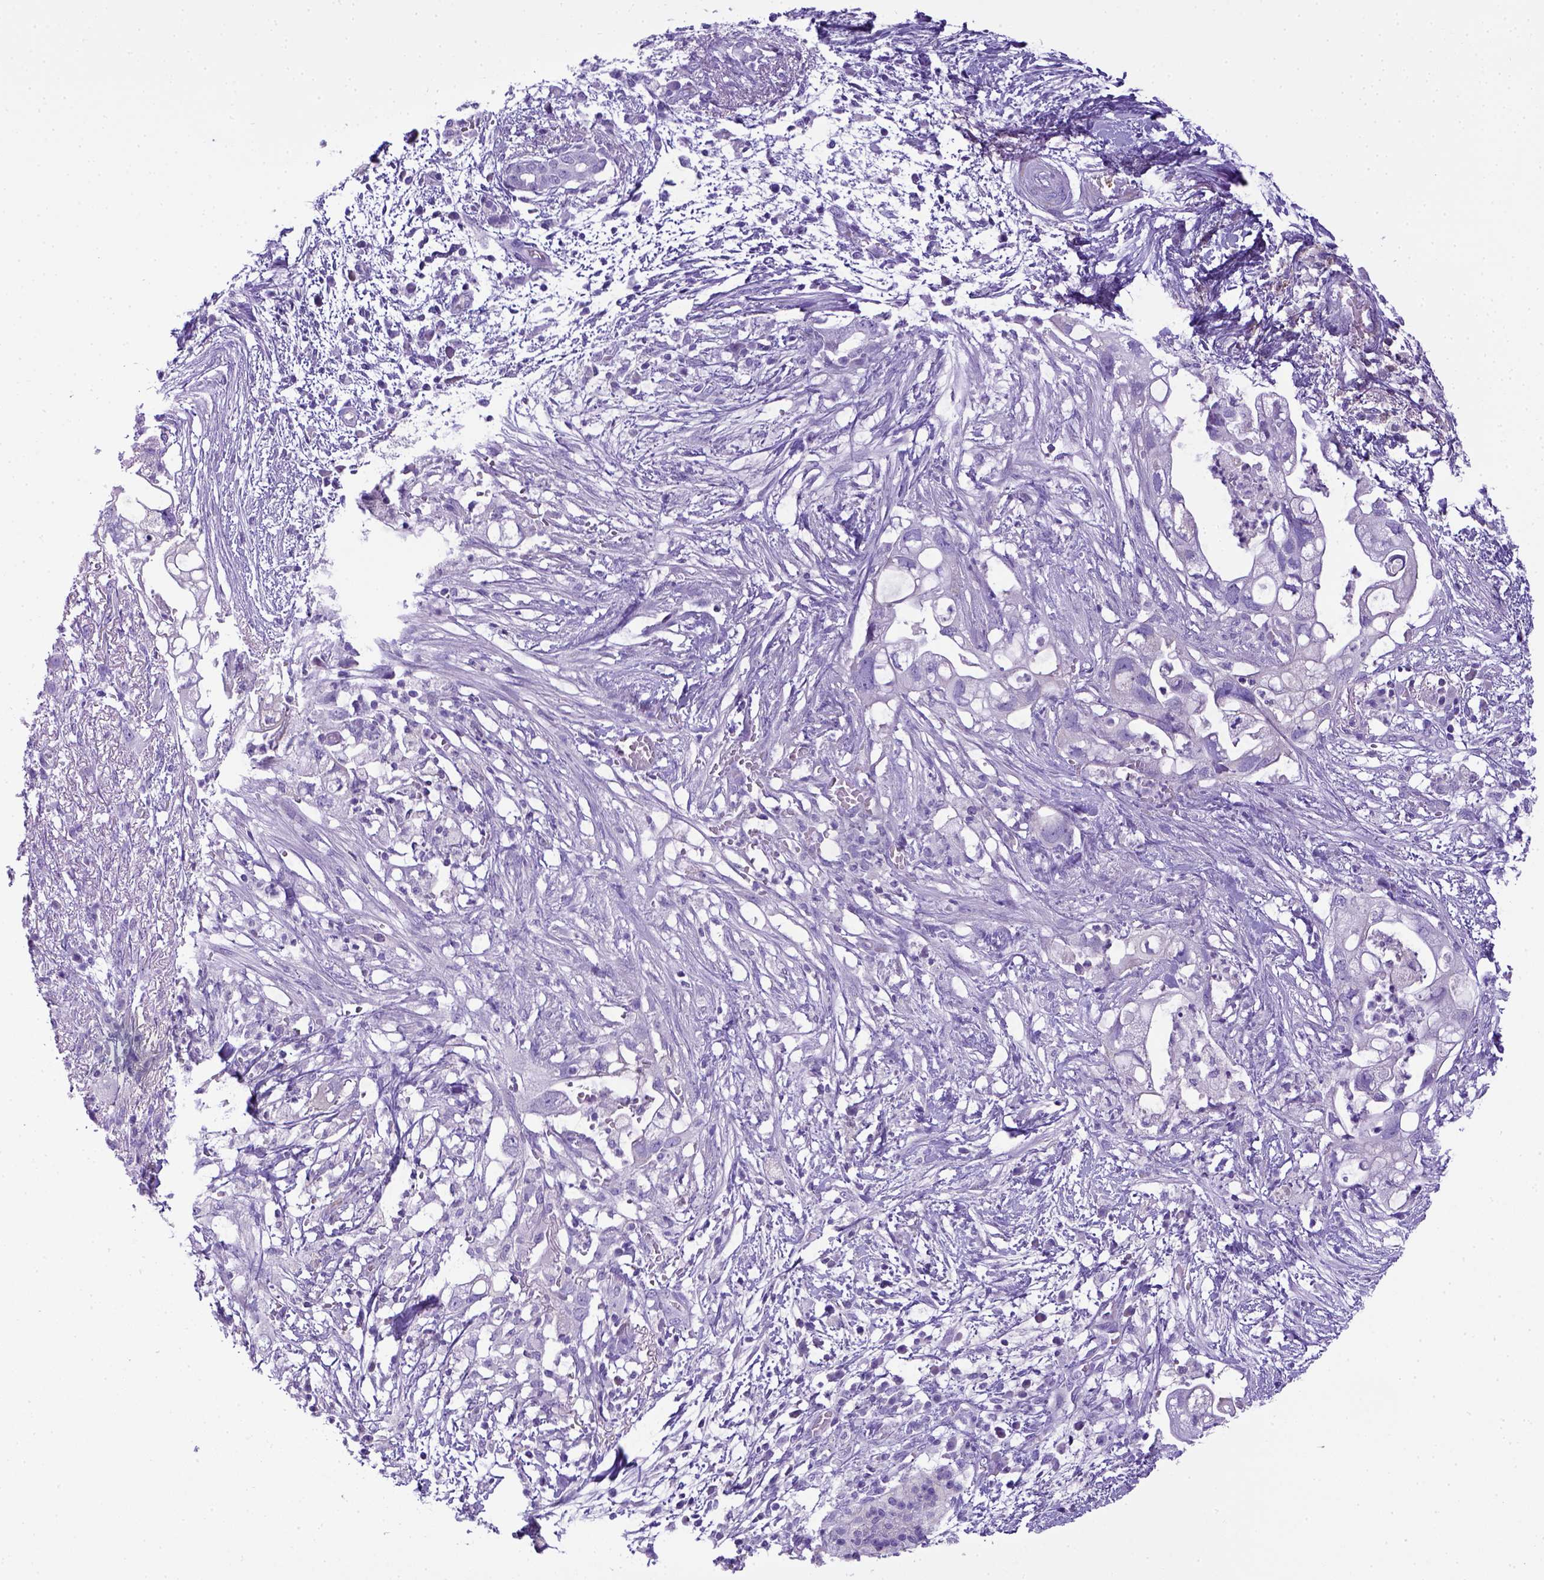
{"staining": {"intensity": "negative", "quantity": "none", "location": "none"}, "tissue": "pancreatic cancer", "cell_type": "Tumor cells", "image_type": "cancer", "snomed": [{"axis": "morphology", "description": "Adenocarcinoma, NOS"}, {"axis": "topography", "description": "Pancreas"}], "caption": "Tumor cells are negative for brown protein staining in pancreatic adenocarcinoma.", "gene": "ITIH4", "patient": {"sex": "female", "age": 72}}